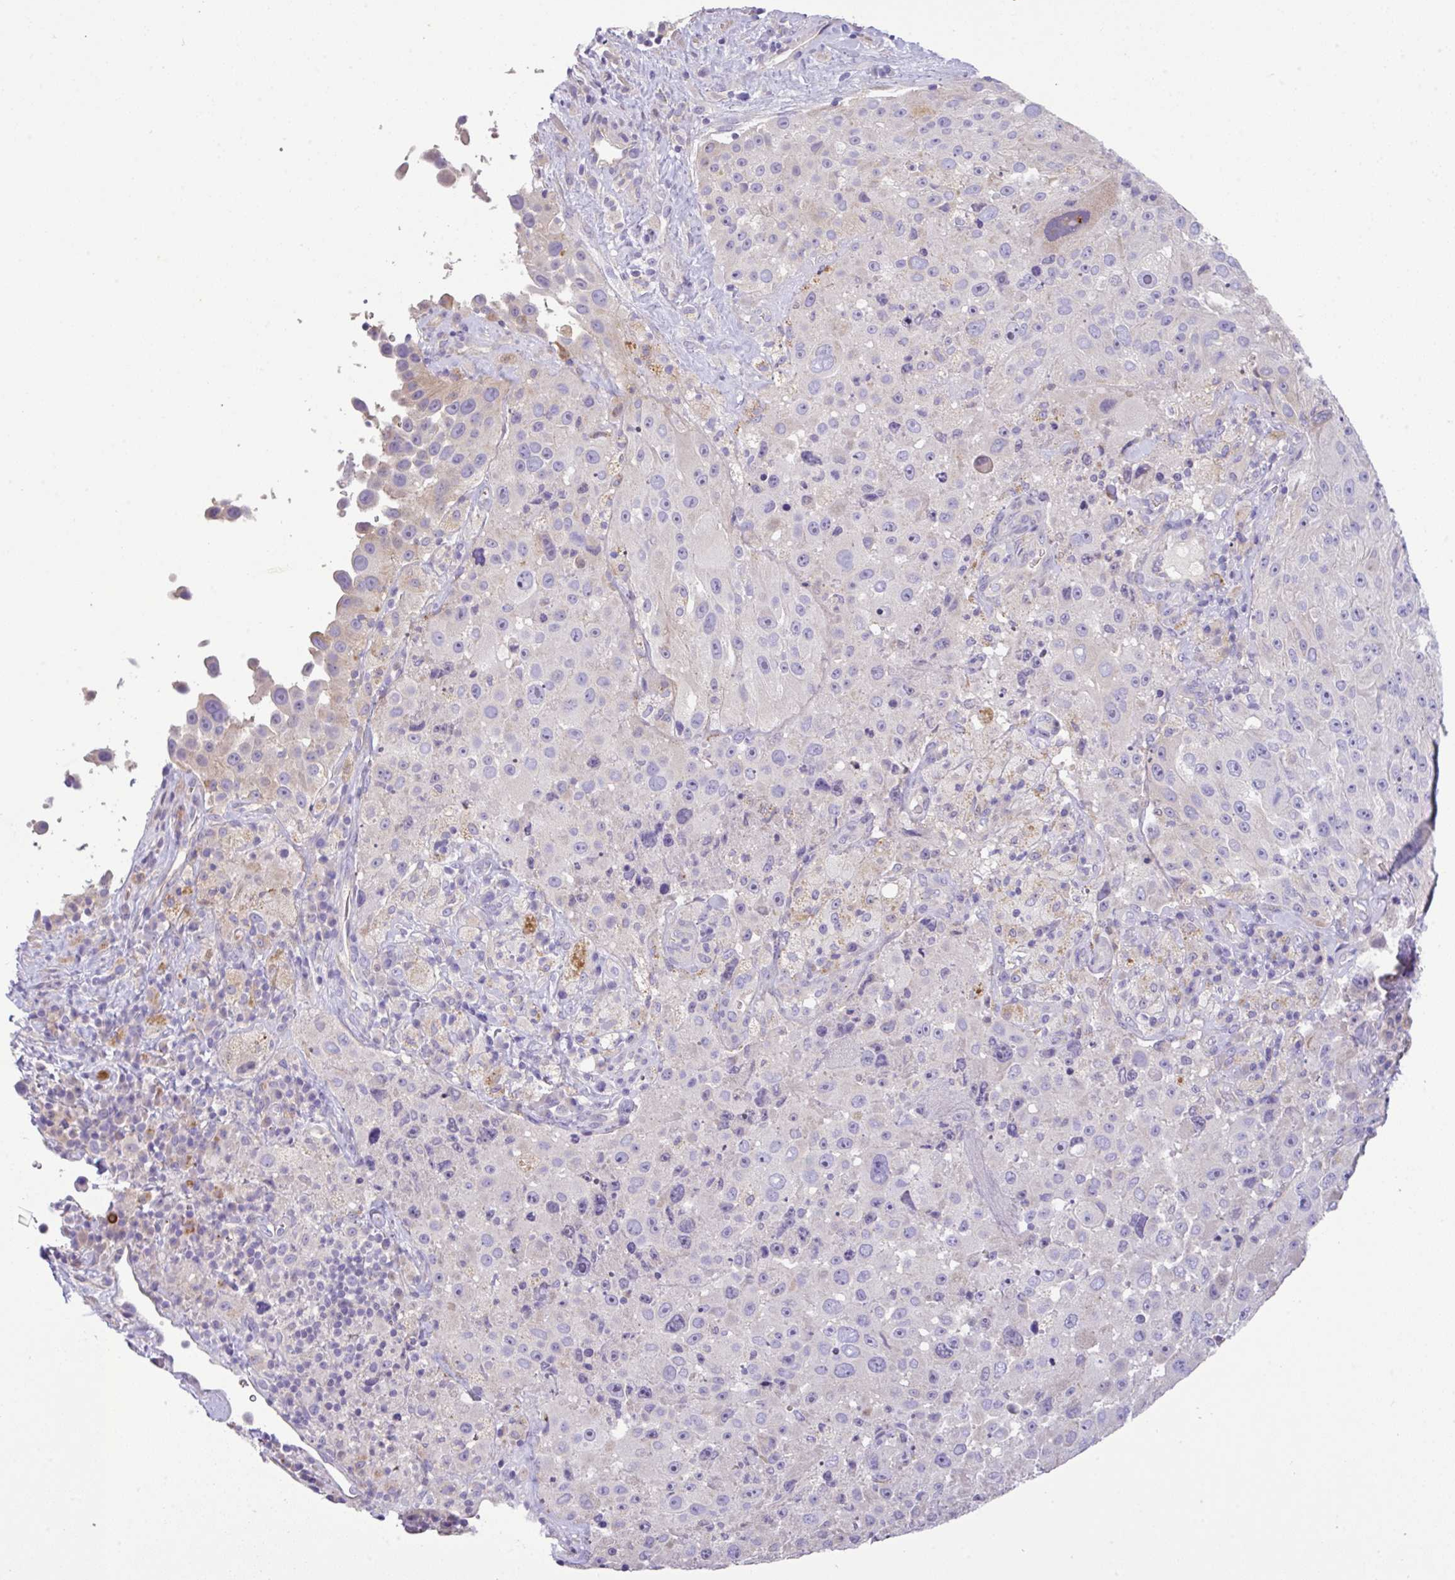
{"staining": {"intensity": "negative", "quantity": "none", "location": "none"}, "tissue": "melanoma", "cell_type": "Tumor cells", "image_type": "cancer", "snomed": [{"axis": "morphology", "description": "Malignant melanoma, Metastatic site"}, {"axis": "topography", "description": "Lymph node"}], "caption": "This histopathology image is of melanoma stained with immunohistochemistry to label a protein in brown with the nuclei are counter-stained blue. There is no expression in tumor cells. (DAB immunohistochemistry, high magnification).", "gene": "EPN3", "patient": {"sex": "male", "age": 62}}